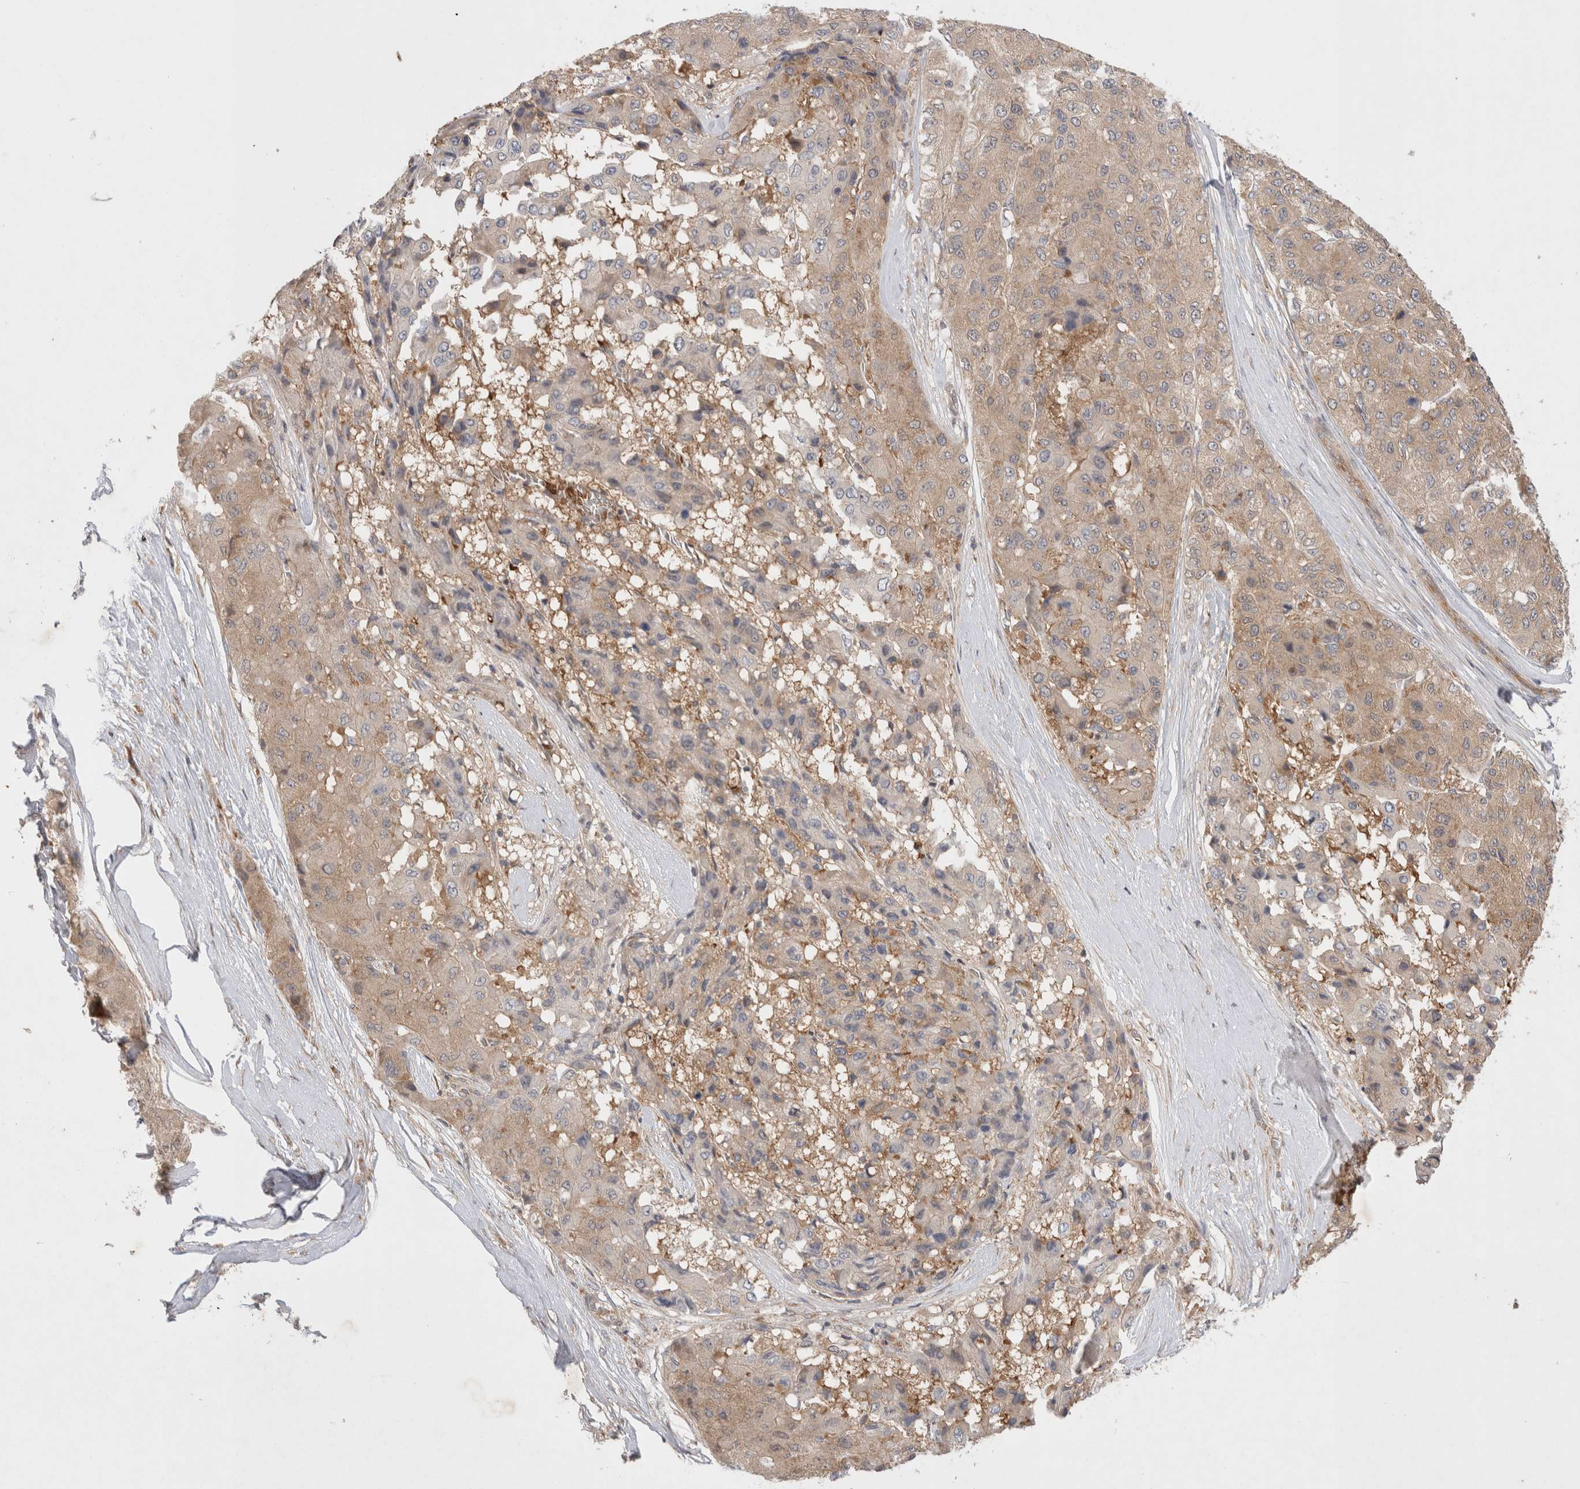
{"staining": {"intensity": "weak", "quantity": ">75%", "location": "cytoplasmic/membranous"}, "tissue": "liver cancer", "cell_type": "Tumor cells", "image_type": "cancer", "snomed": [{"axis": "morphology", "description": "Carcinoma, Hepatocellular, NOS"}, {"axis": "topography", "description": "Liver"}], "caption": "Weak cytoplasmic/membranous positivity is present in approximately >75% of tumor cells in liver cancer.", "gene": "EIF3E", "patient": {"sex": "male", "age": 80}}